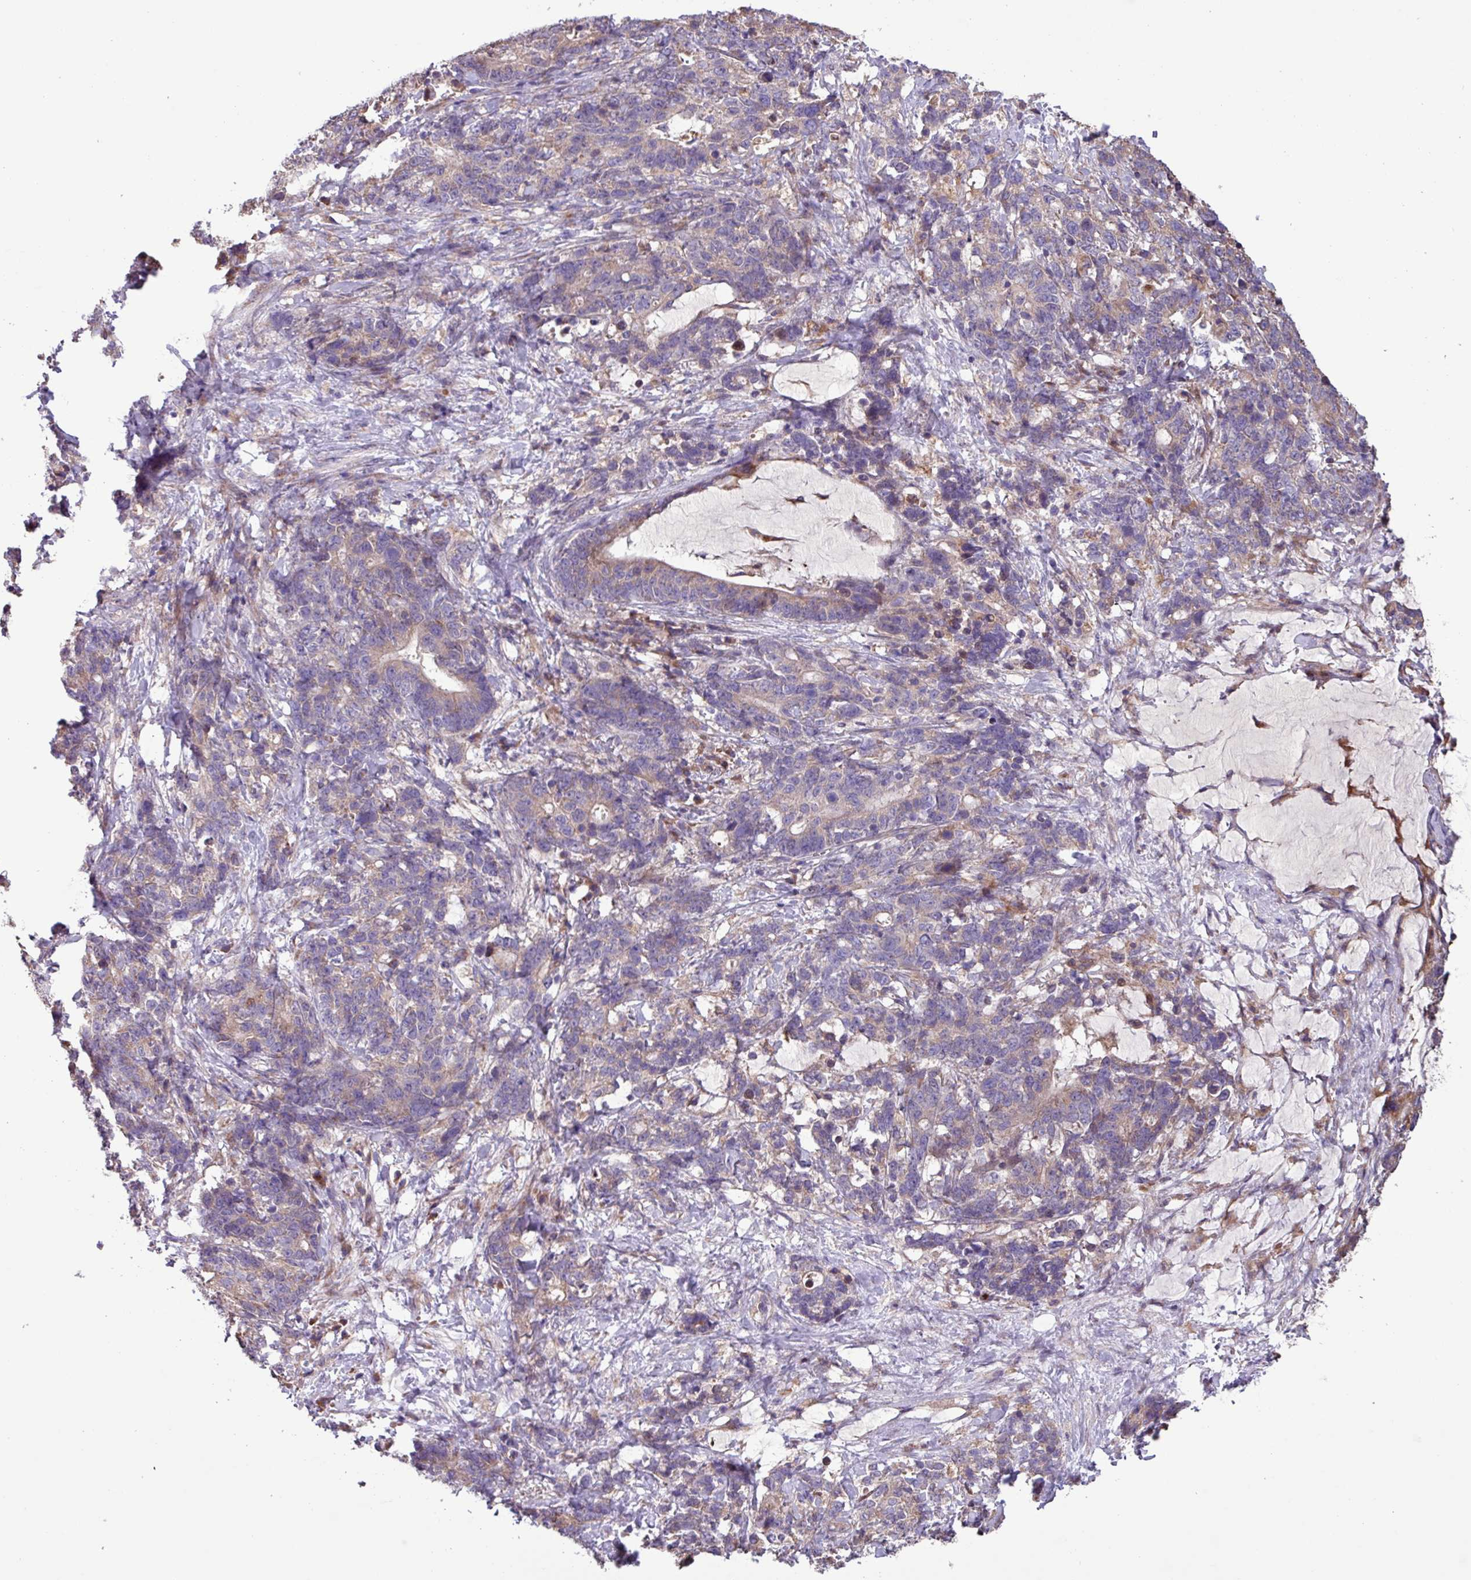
{"staining": {"intensity": "weak", "quantity": "<25%", "location": "cytoplasmic/membranous"}, "tissue": "stomach cancer", "cell_type": "Tumor cells", "image_type": "cancer", "snomed": [{"axis": "morphology", "description": "Normal tissue, NOS"}, {"axis": "morphology", "description": "Adenocarcinoma, NOS"}, {"axis": "topography", "description": "Stomach"}], "caption": "Immunohistochemistry (IHC) micrograph of neoplastic tissue: stomach adenocarcinoma stained with DAB exhibits no significant protein positivity in tumor cells.", "gene": "PTPRQ", "patient": {"sex": "female", "age": 64}}